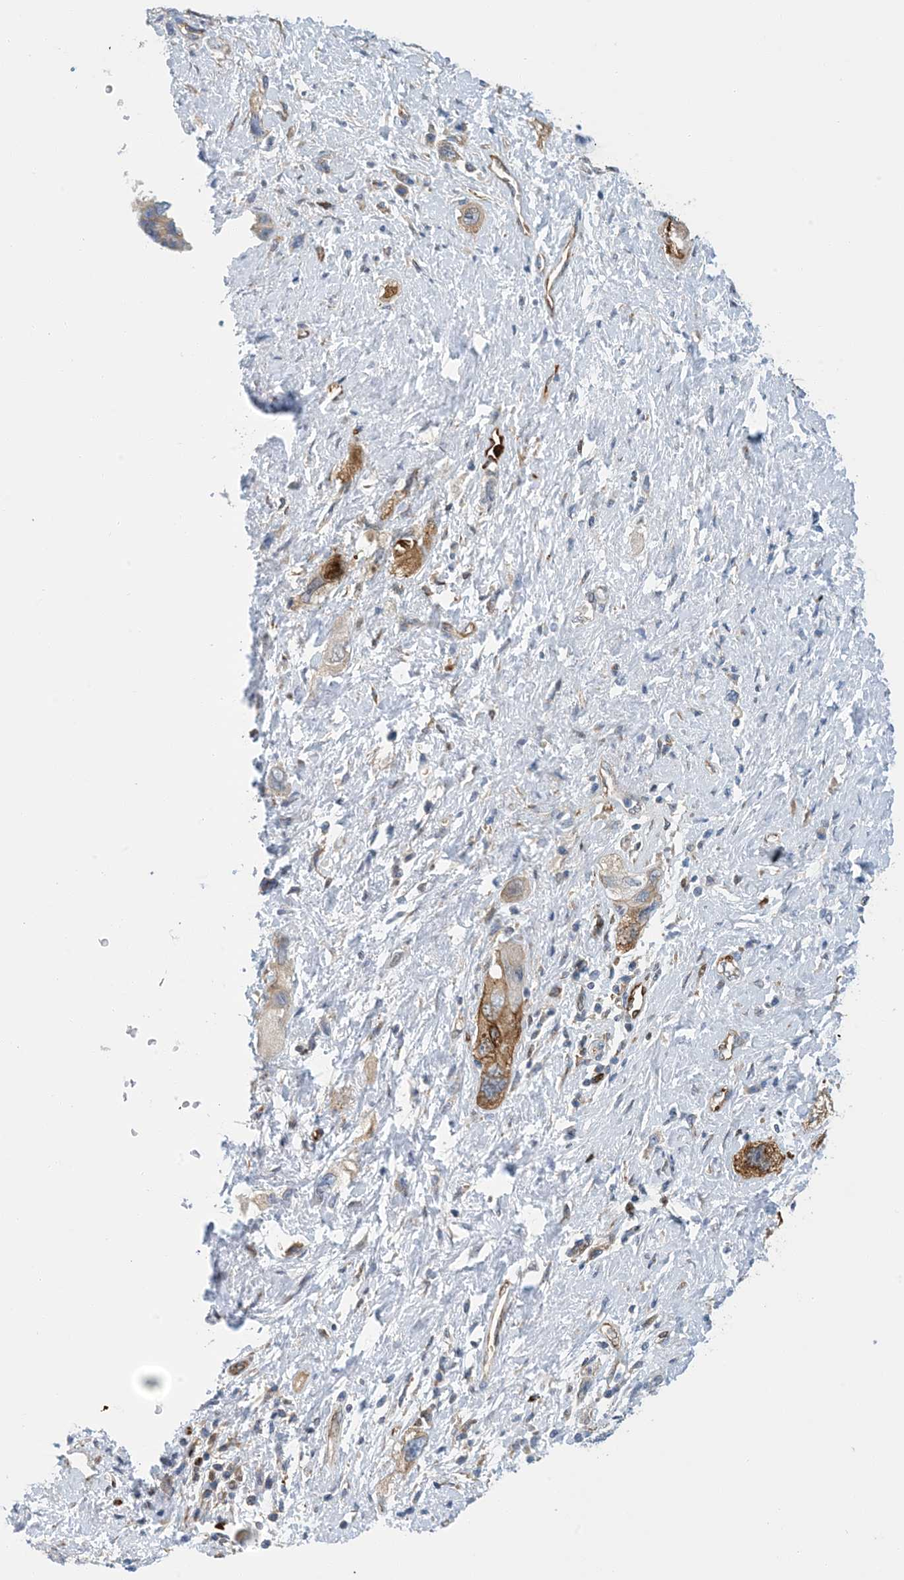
{"staining": {"intensity": "moderate", "quantity": ">75%", "location": "cytoplasmic/membranous"}, "tissue": "pancreatic cancer", "cell_type": "Tumor cells", "image_type": "cancer", "snomed": [{"axis": "morphology", "description": "Adenocarcinoma, NOS"}, {"axis": "topography", "description": "Pancreas"}], "caption": "This photomicrograph shows immunohistochemistry (IHC) staining of pancreatic adenocarcinoma, with medium moderate cytoplasmic/membranous staining in about >75% of tumor cells.", "gene": "PCDHA2", "patient": {"sex": "female", "age": 73}}